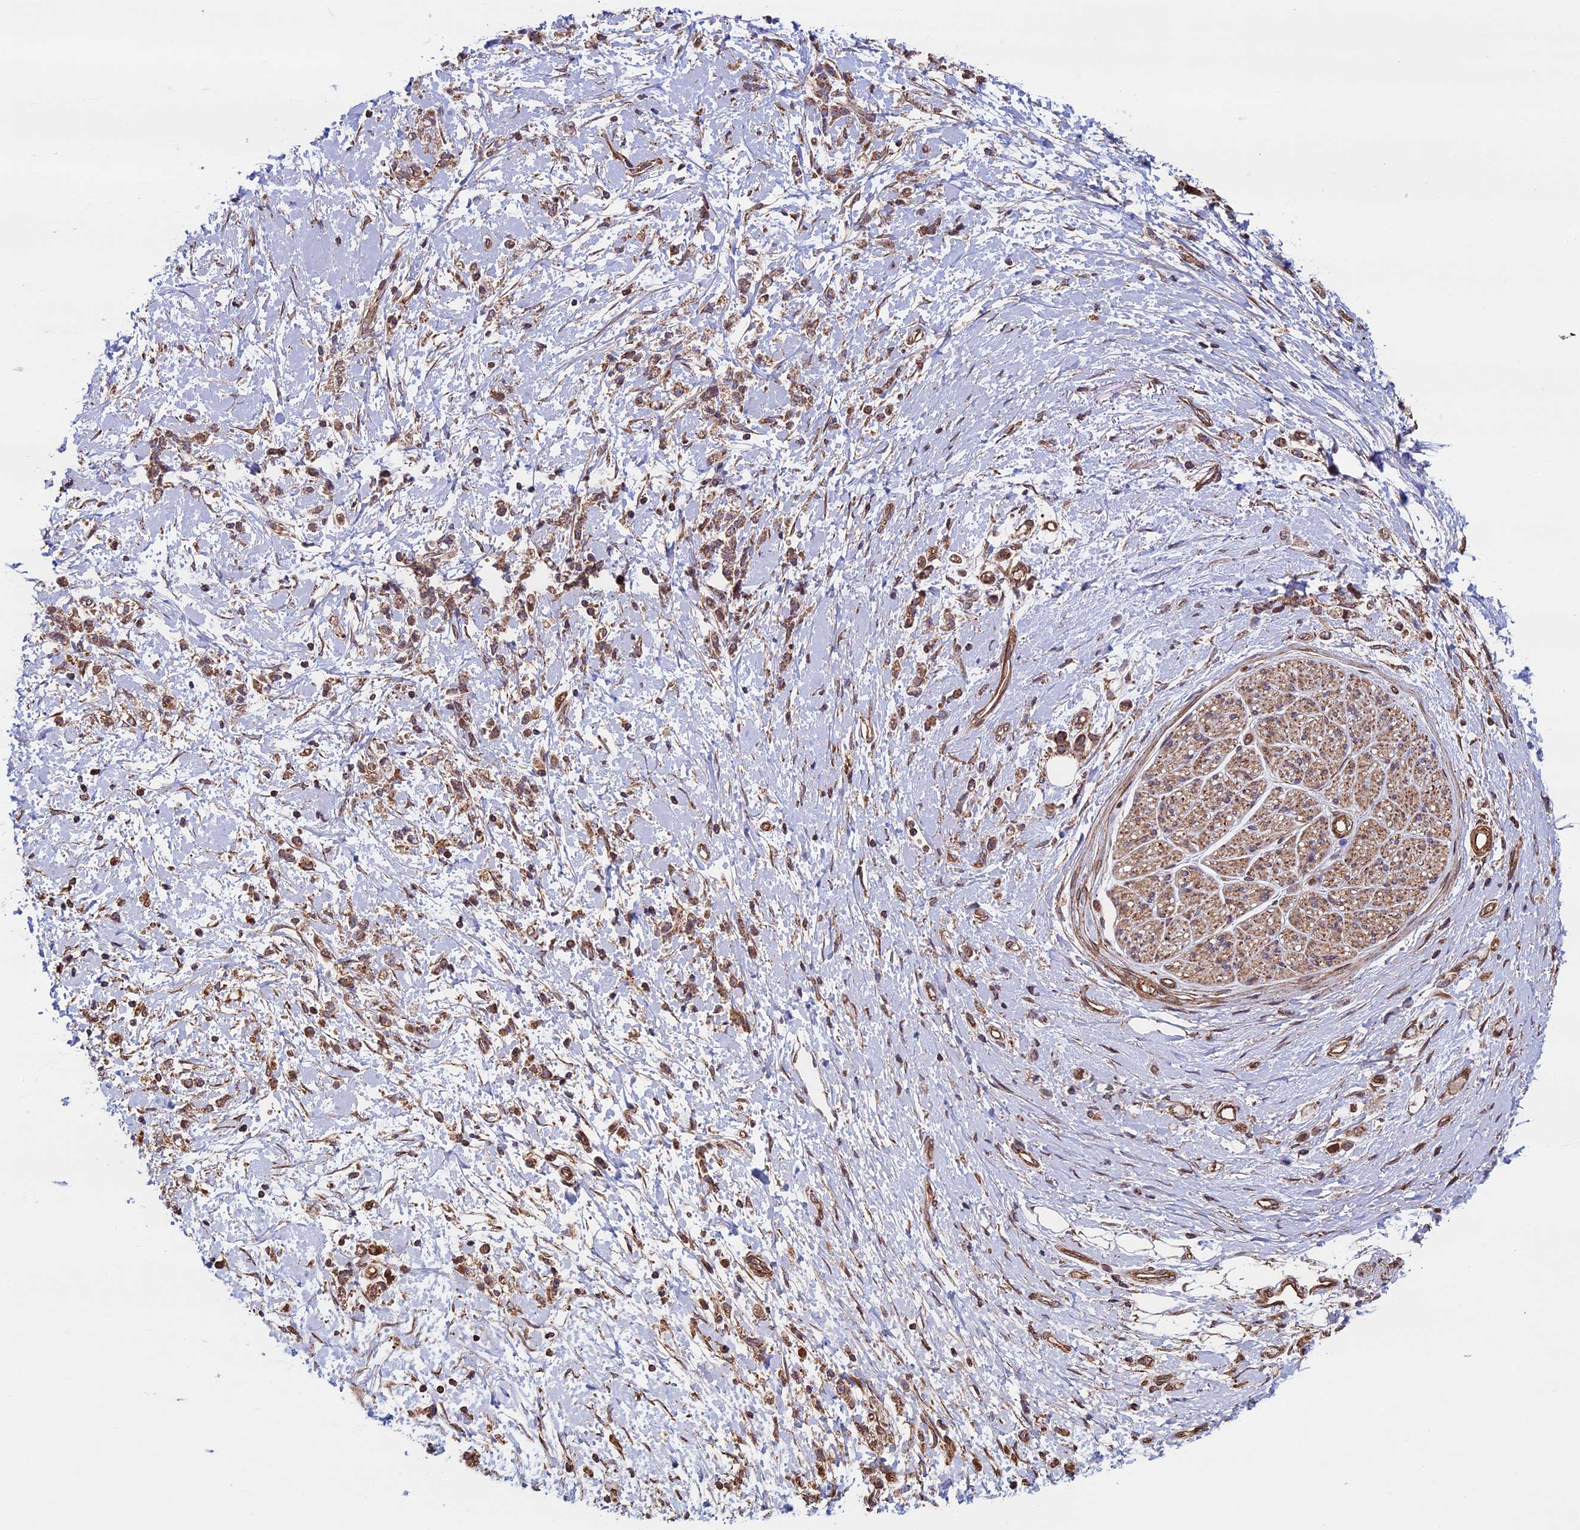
{"staining": {"intensity": "moderate", "quantity": ">75%", "location": "cytoplasmic/membranous"}, "tissue": "stomach cancer", "cell_type": "Tumor cells", "image_type": "cancer", "snomed": [{"axis": "morphology", "description": "Adenocarcinoma, NOS"}, {"axis": "topography", "description": "Stomach"}], "caption": "IHC of human adenocarcinoma (stomach) exhibits medium levels of moderate cytoplasmic/membranous staining in about >75% of tumor cells.", "gene": "CCDC8", "patient": {"sex": "female", "age": 60}}